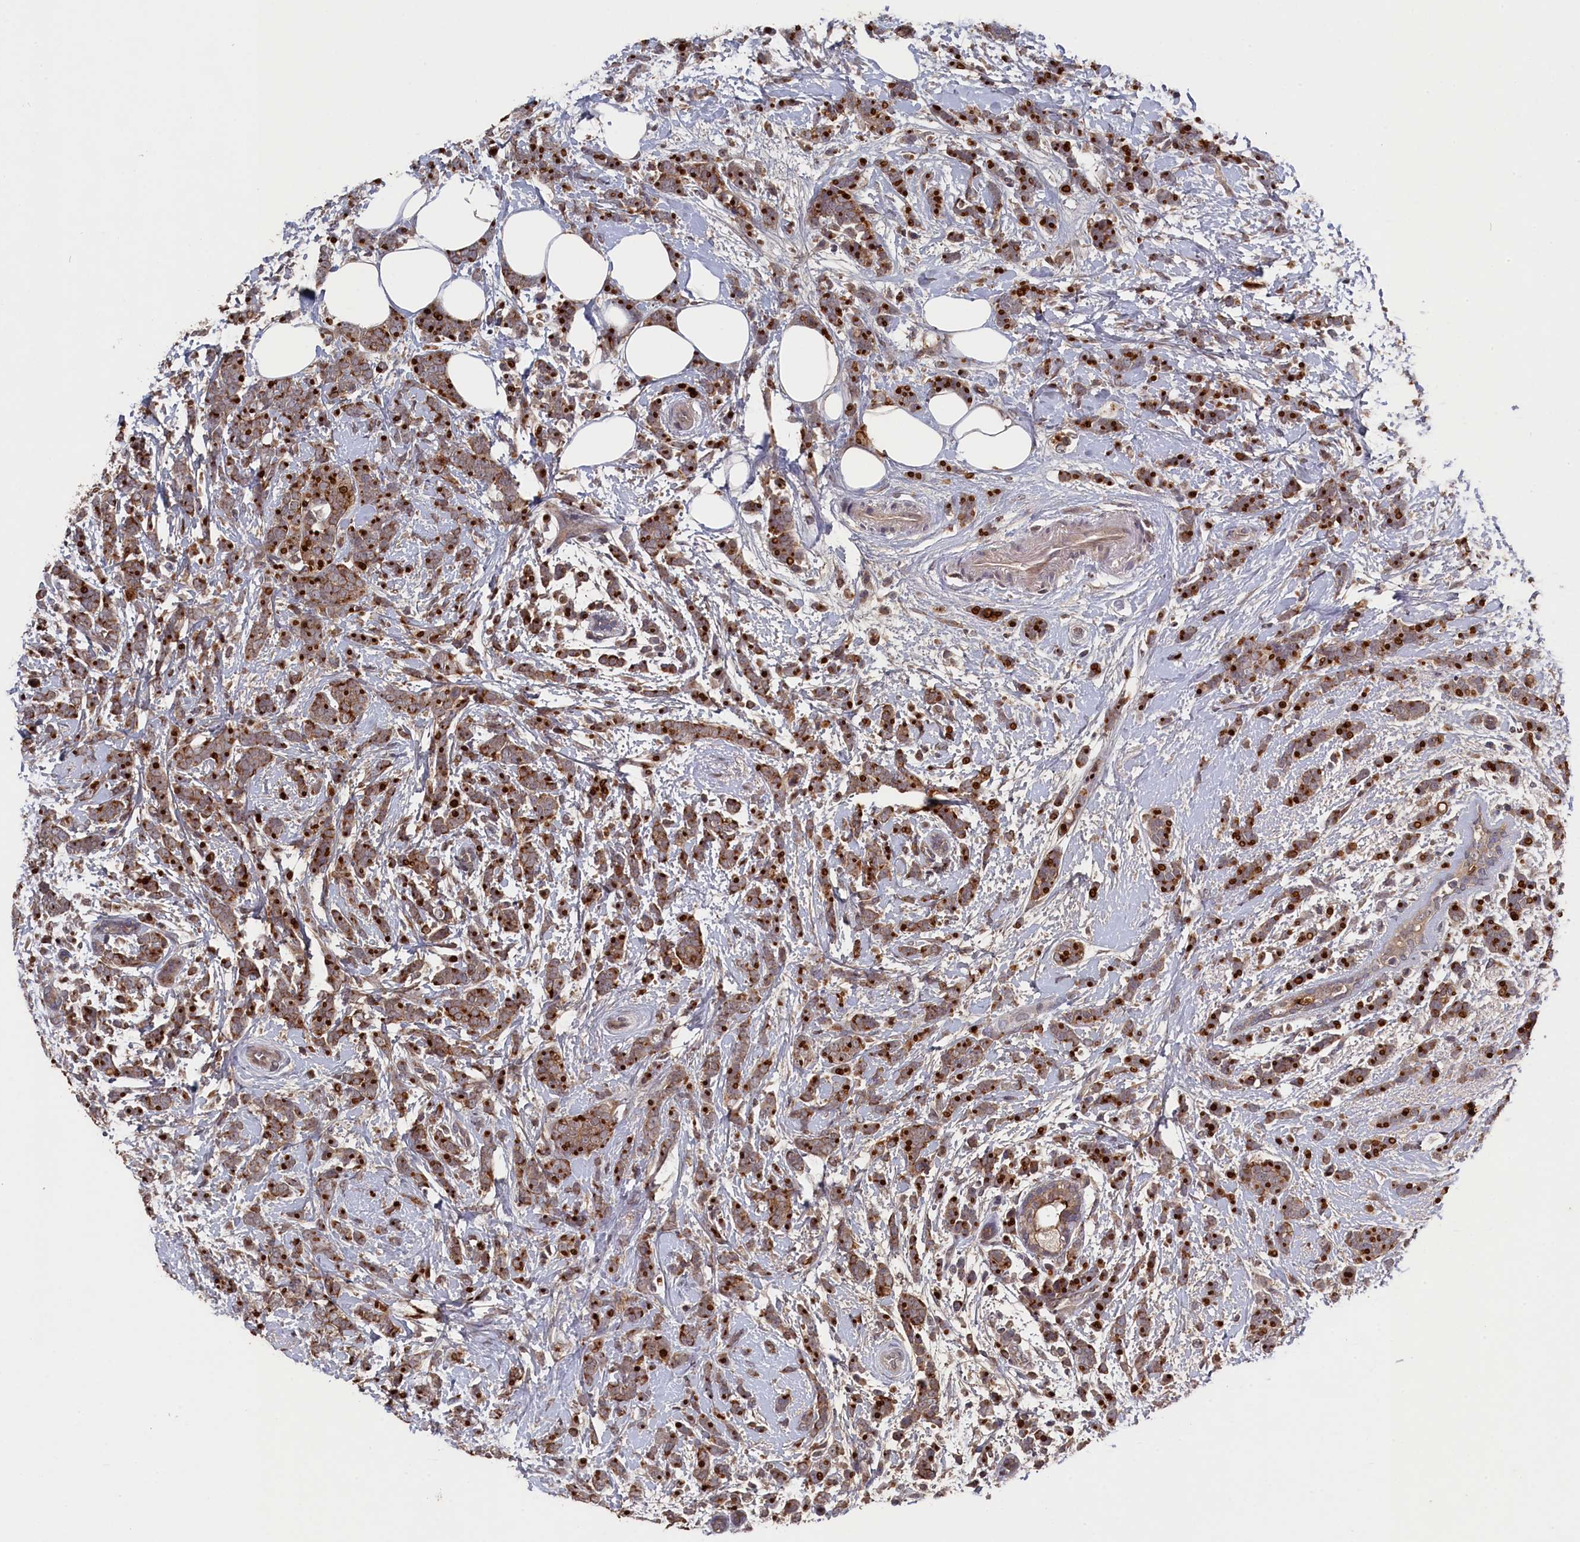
{"staining": {"intensity": "strong", "quantity": ">75%", "location": "cytoplasmic/membranous"}, "tissue": "breast cancer", "cell_type": "Tumor cells", "image_type": "cancer", "snomed": [{"axis": "morphology", "description": "Lobular carcinoma"}, {"axis": "topography", "description": "Breast"}], "caption": "DAB immunohistochemical staining of human lobular carcinoma (breast) displays strong cytoplasmic/membranous protein expression in about >75% of tumor cells.", "gene": "TMC5", "patient": {"sex": "female", "age": 58}}